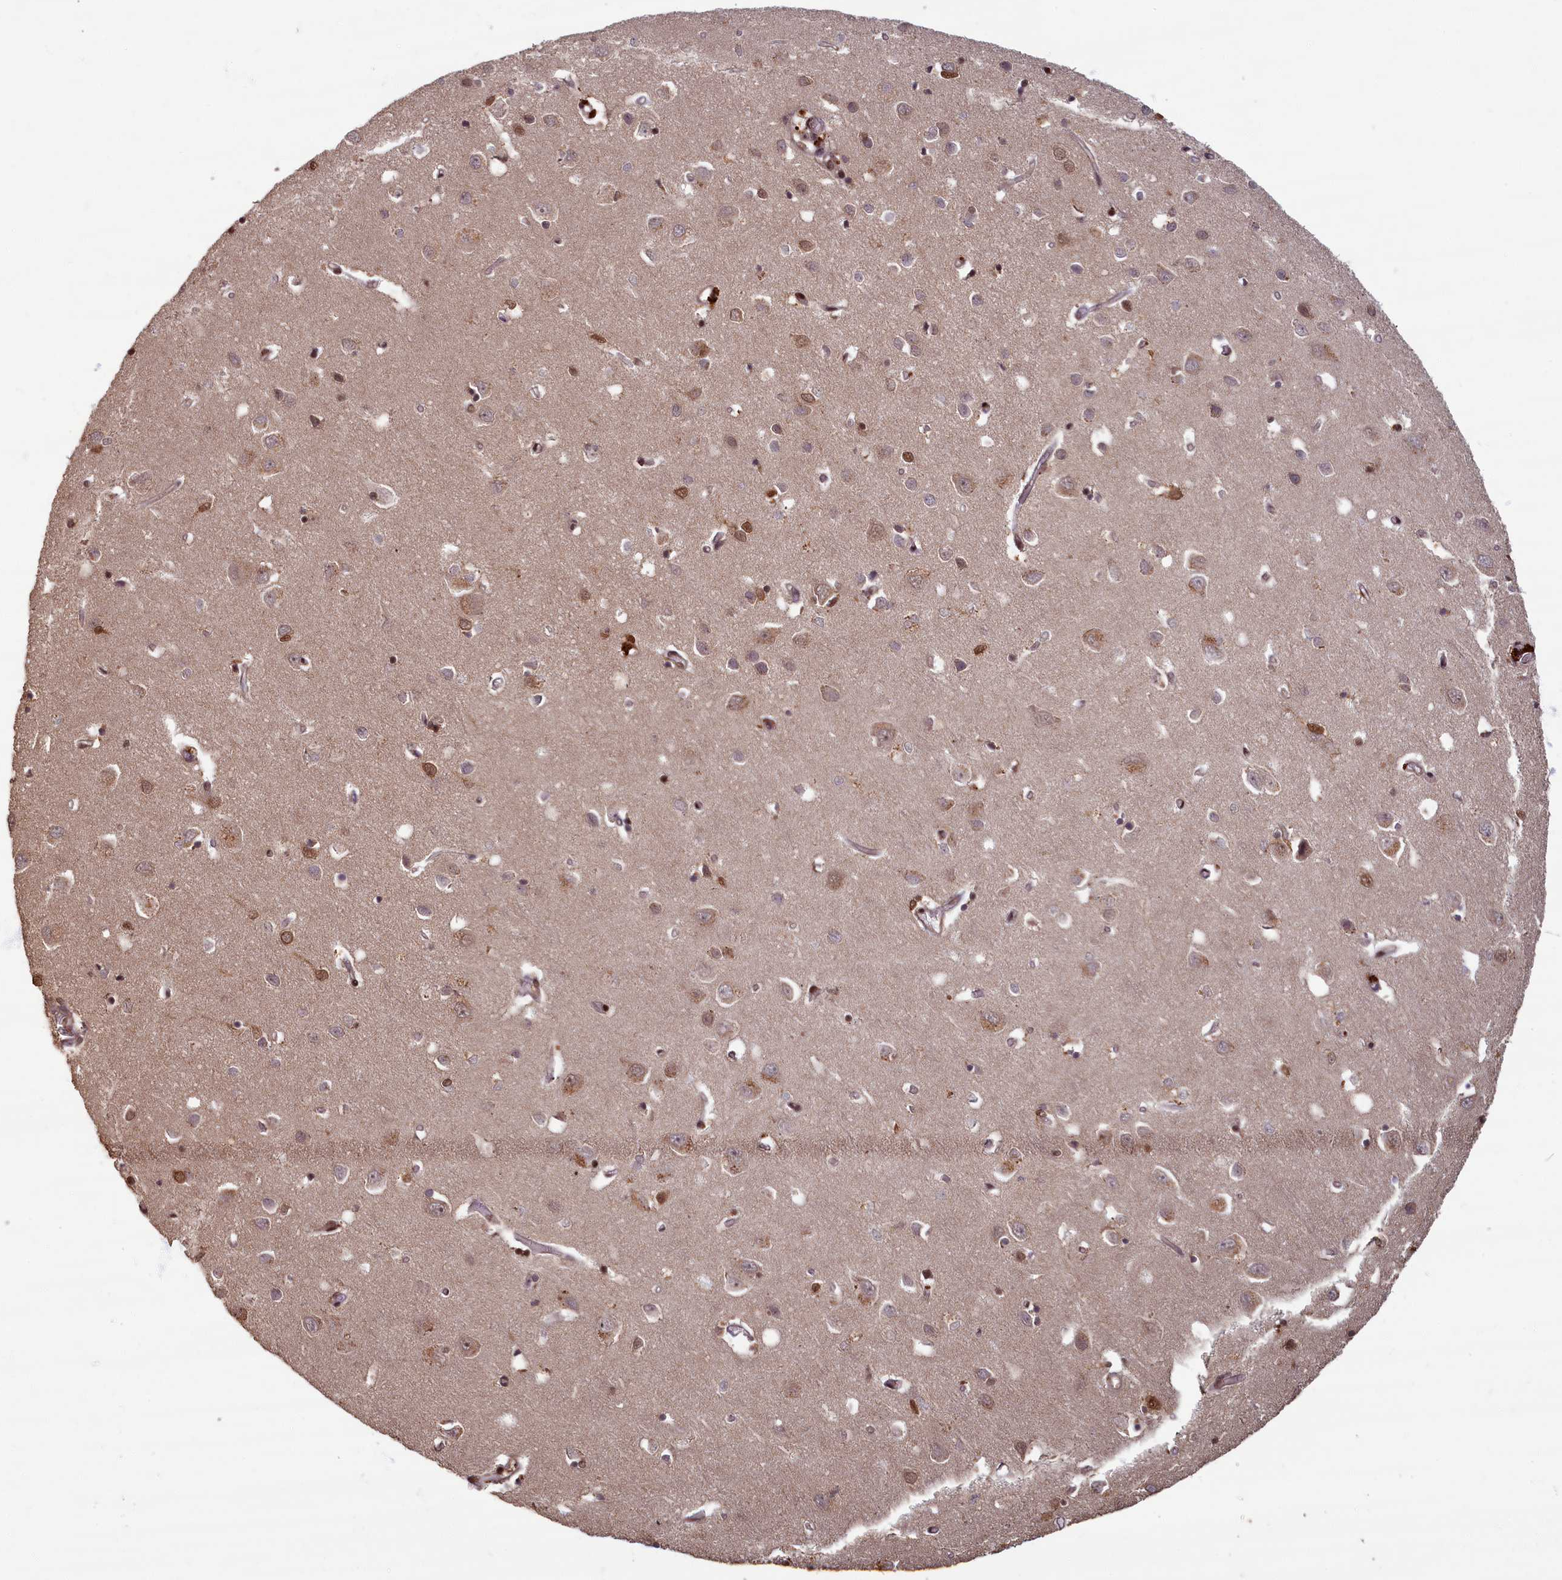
{"staining": {"intensity": "moderate", "quantity": ">75%", "location": "cytoplasmic/membranous,nuclear"}, "tissue": "cerebral cortex", "cell_type": "Endothelial cells", "image_type": "normal", "snomed": [{"axis": "morphology", "description": "Normal tissue, NOS"}, {"axis": "topography", "description": "Cerebral cortex"}], "caption": "Cerebral cortex stained with immunohistochemistry (IHC) shows moderate cytoplasmic/membranous,nuclear staining in about >75% of endothelial cells. (IHC, brightfield microscopy, high magnification).", "gene": "HIF3A", "patient": {"sex": "female", "age": 64}}